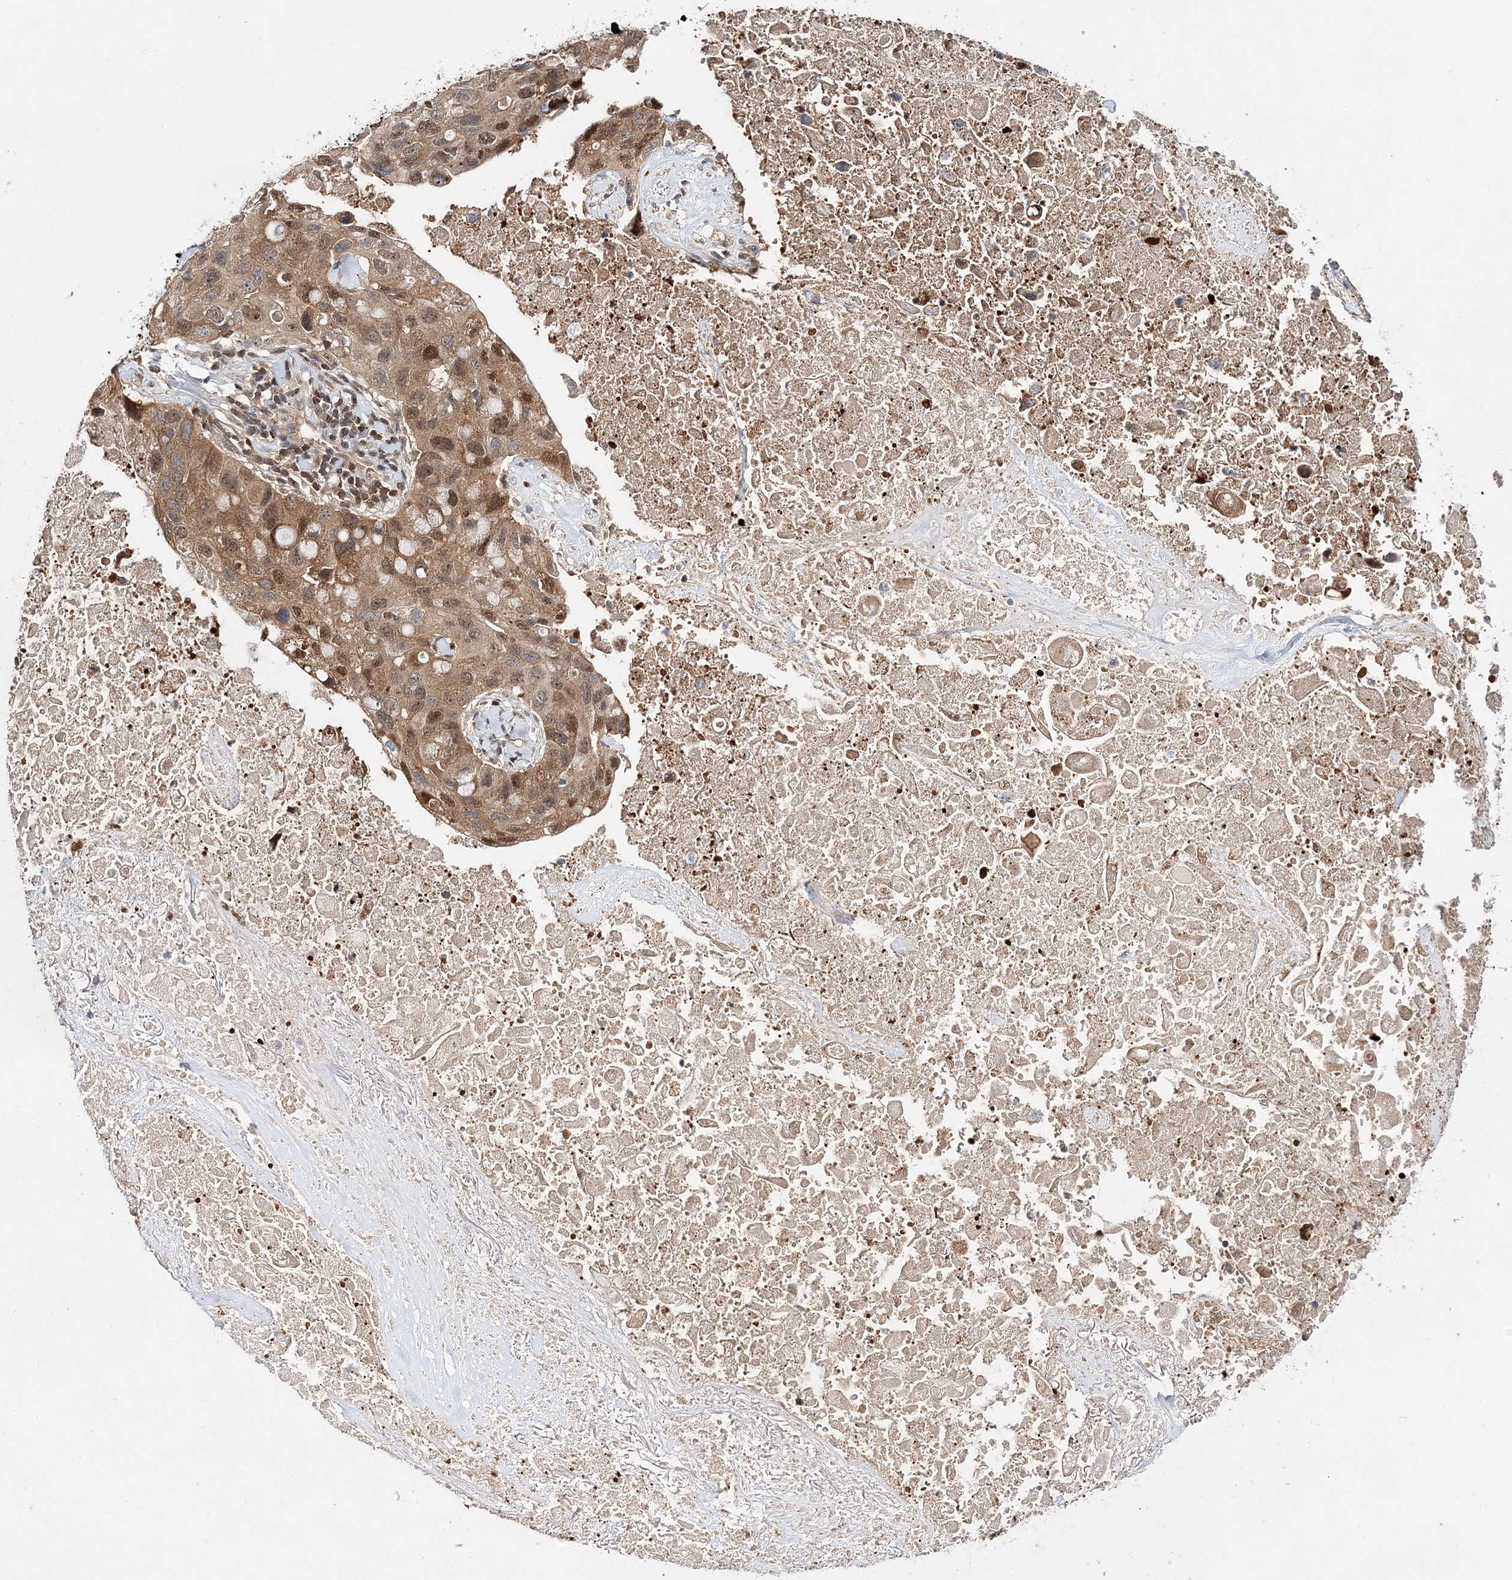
{"staining": {"intensity": "moderate", "quantity": ">75%", "location": "cytoplasmic/membranous,nuclear"}, "tissue": "lung cancer", "cell_type": "Tumor cells", "image_type": "cancer", "snomed": [{"axis": "morphology", "description": "Squamous cell carcinoma, NOS"}, {"axis": "topography", "description": "Lung"}], "caption": "Immunohistochemistry (IHC) histopathology image of neoplastic tissue: lung squamous cell carcinoma stained using immunohistochemistry demonstrates medium levels of moderate protein expression localized specifically in the cytoplasmic/membranous and nuclear of tumor cells, appearing as a cytoplasmic/membranous and nuclear brown color.", "gene": "NIF3L1", "patient": {"sex": "female", "age": 73}}